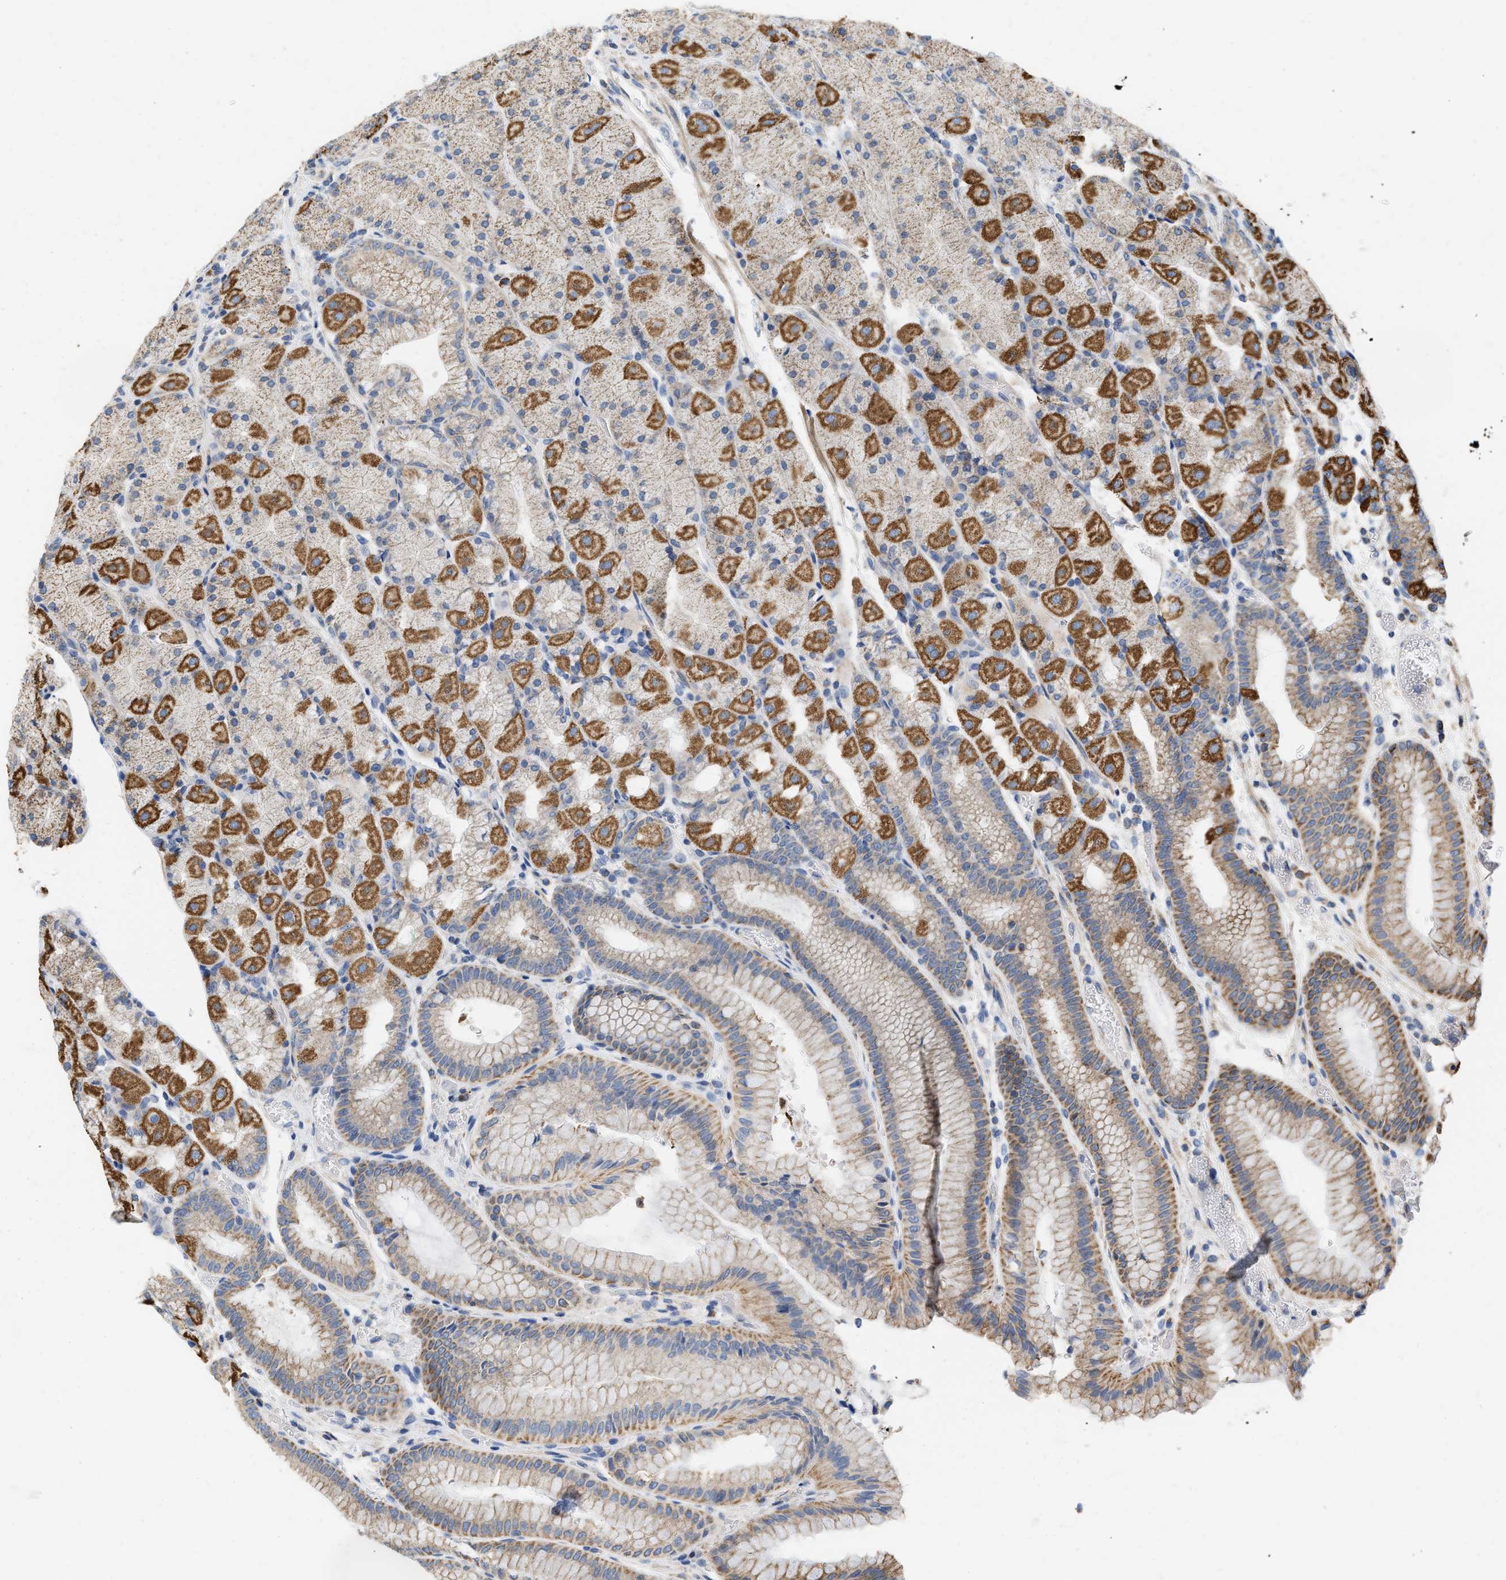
{"staining": {"intensity": "strong", "quantity": "25%-75%", "location": "cytoplasmic/membranous"}, "tissue": "stomach", "cell_type": "Glandular cells", "image_type": "normal", "snomed": [{"axis": "morphology", "description": "Normal tissue, NOS"}, {"axis": "morphology", "description": "Carcinoid, malignant, NOS"}, {"axis": "topography", "description": "Stomach, upper"}], "caption": "Protein analysis of benign stomach reveals strong cytoplasmic/membranous positivity in approximately 25%-75% of glandular cells. (IHC, brightfield microscopy, high magnification).", "gene": "GRB10", "patient": {"sex": "male", "age": 39}}